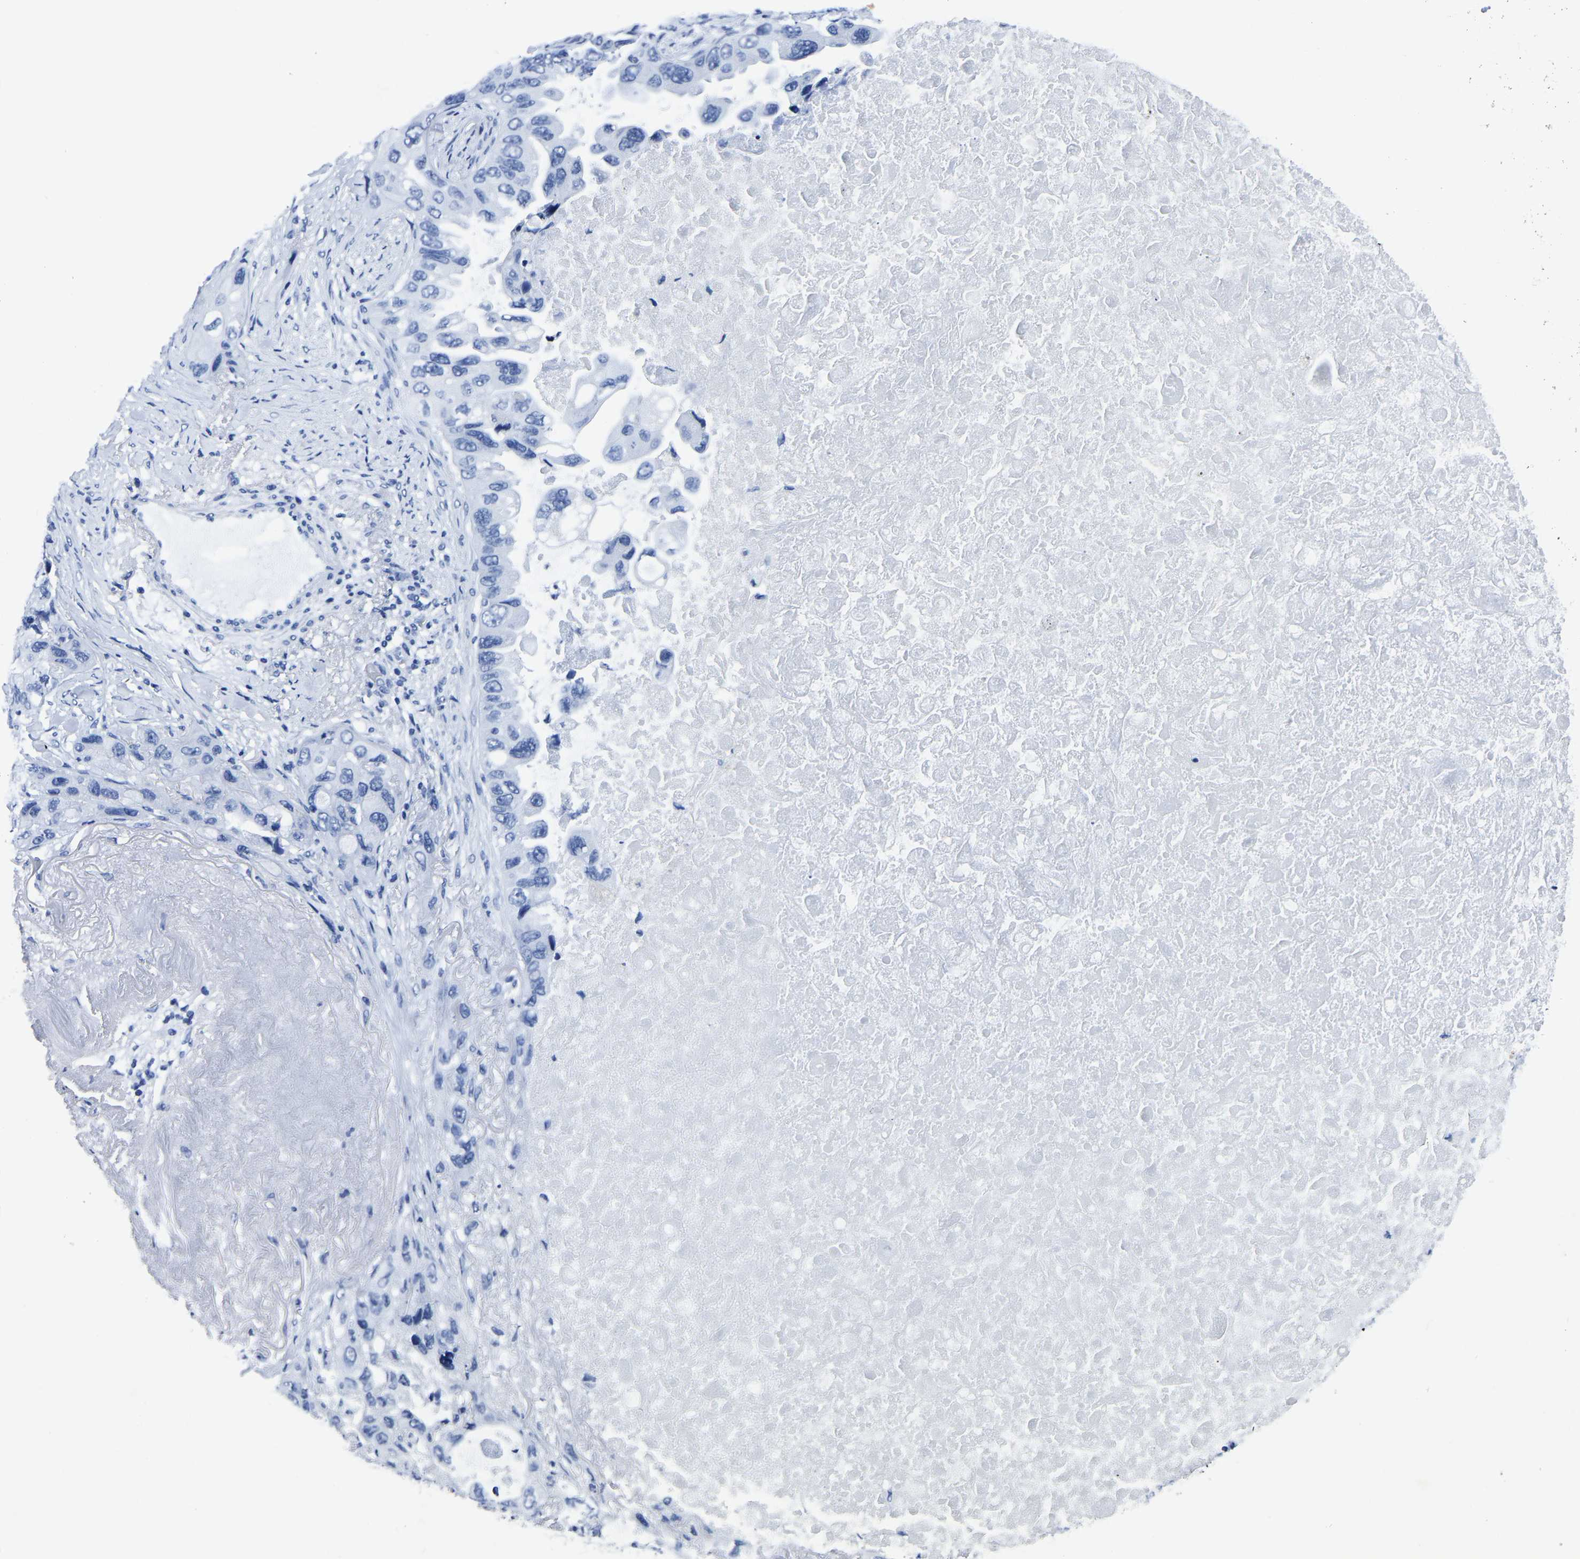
{"staining": {"intensity": "negative", "quantity": "none", "location": "none"}, "tissue": "lung cancer", "cell_type": "Tumor cells", "image_type": "cancer", "snomed": [{"axis": "morphology", "description": "Squamous cell carcinoma, NOS"}, {"axis": "topography", "description": "Lung"}], "caption": "Immunohistochemistry image of human lung squamous cell carcinoma stained for a protein (brown), which shows no expression in tumor cells.", "gene": "IMPG2", "patient": {"sex": "female", "age": 73}}